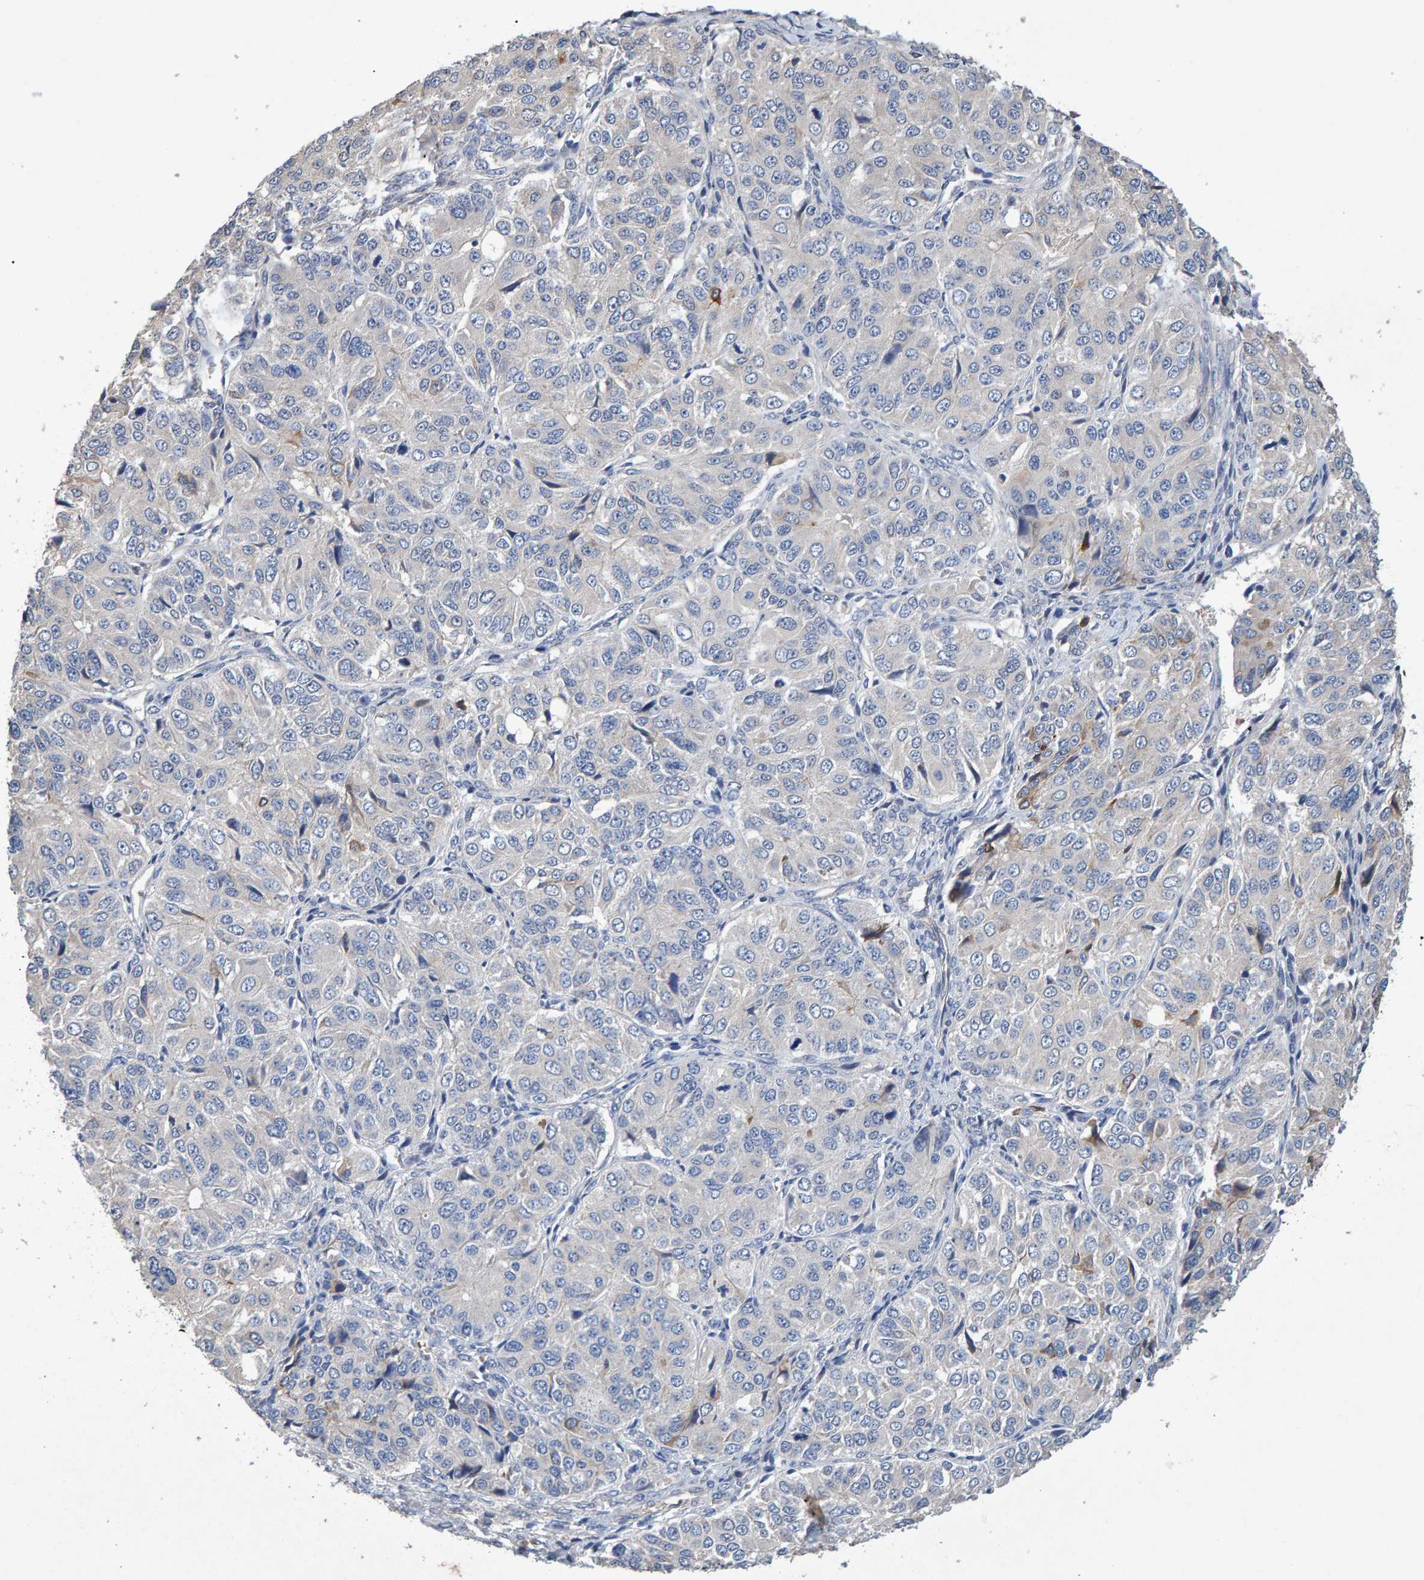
{"staining": {"intensity": "negative", "quantity": "none", "location": "none"}, "tissue": "ovarian cancer", "cell_type": "Tumor cells", "image_type": "cancer", "snomed": [{"axis": "morphology", "description": "Carcinoma, endometroid"}, {"axis": "topography", "description": "Ovary"}], "caption": "Micrograph shows no significant protein staining in tumor cells of ovarian cancer (endometroid carcinoma).", "gene": "EFR3A", "patient": {"sex": "female", "age": 51}}